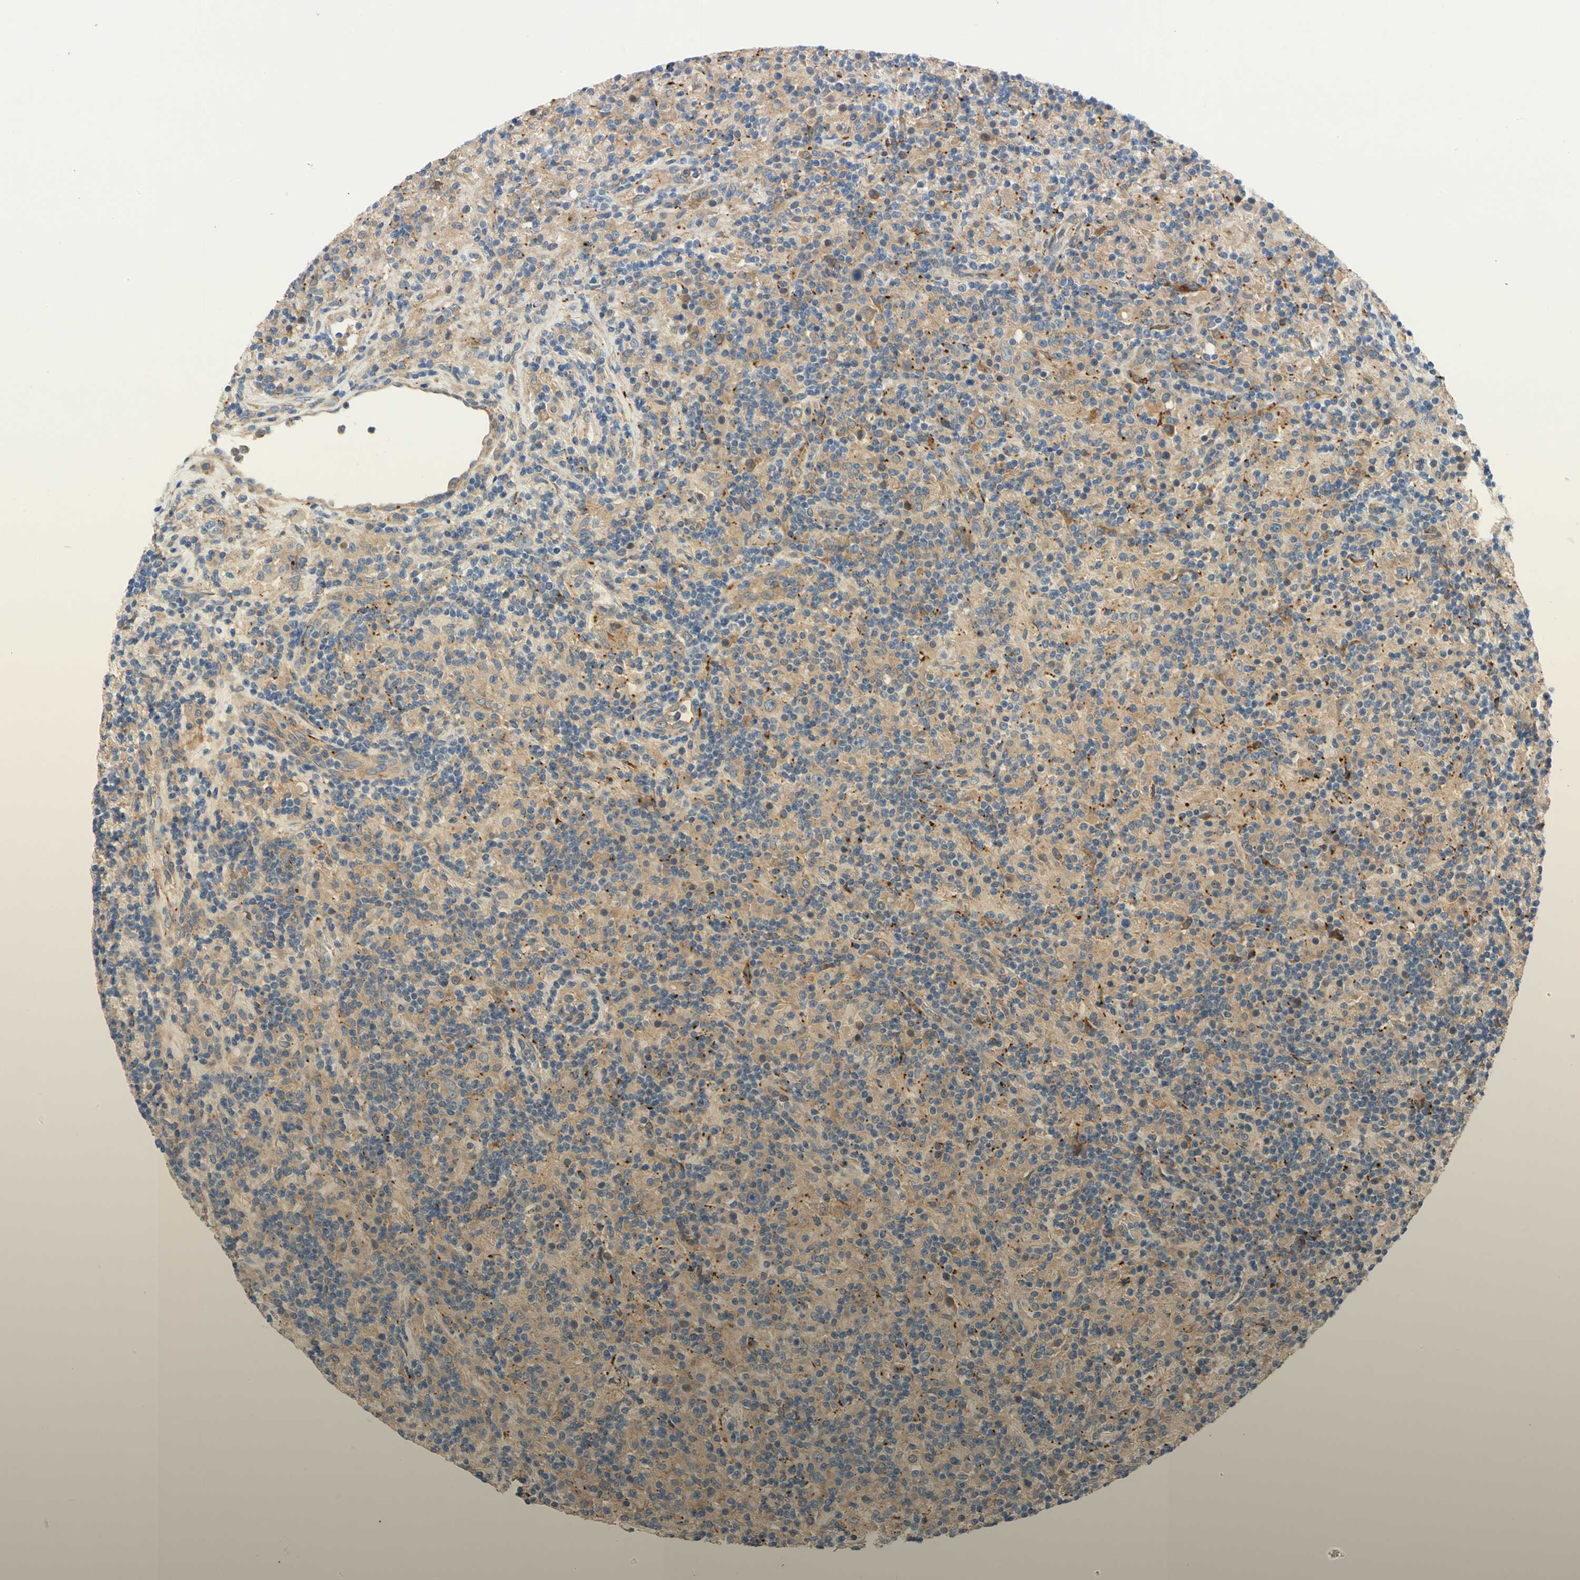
{"staining": {"intensity": "moderate", "quantity": "25%-75%", "location": "cytoplasmic/membranous"}, "tissue": "lymphoma", "cell_type": "Tumor cells", "image_type": "cancer", "snomed": [{"axis": "morphology", "description": "Hodgkin's disease, NOS"}, {"axis": "topography", "description": "Lymph node"}], "caption": "DAB immunohistochemical staining of human lymphoma shows moderate cytoplasmic/membranous protein expression in approximately 25%-75% of tumor cells.", "gene": "ENTREP3", "patient": {"sex": "male", "age": 70}}